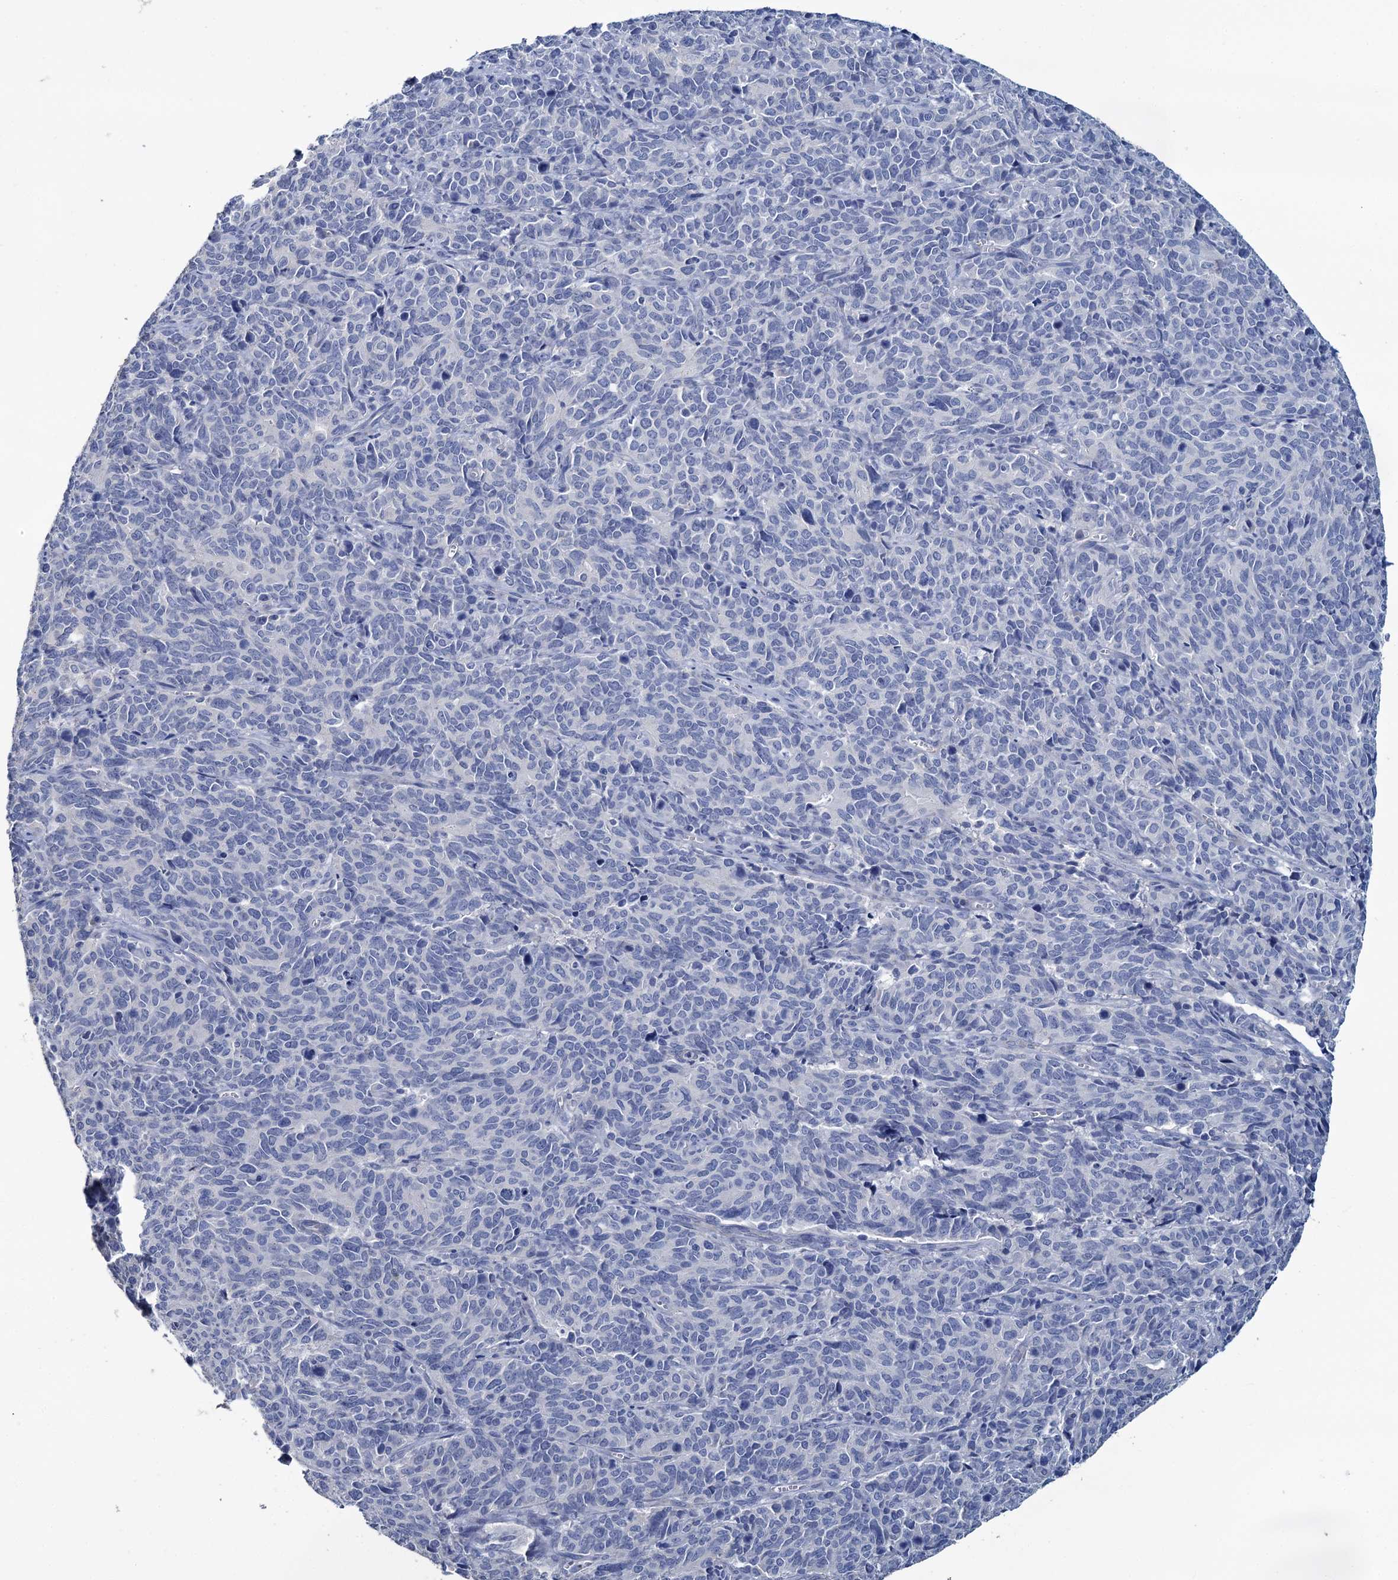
{"staining": {"intensity": "negative", "quantity": "none", "location": "none"}, "tissue": "cervical cancer", "cell_type": "Tumor cells", "image_type": "cancer", "snomed": [{"axis": "morphology", "description": "Squamous cell carcinoma, NOS"}, {"axis": "topography", "description": "Cervix"}], "caption": "Tumor cells are negative for protein expression in human cervical squamous cell carcinoma. Nuclei are stained in blue.", "gene": "SNCB", "patient": {"sex": "female", "age": 60}}